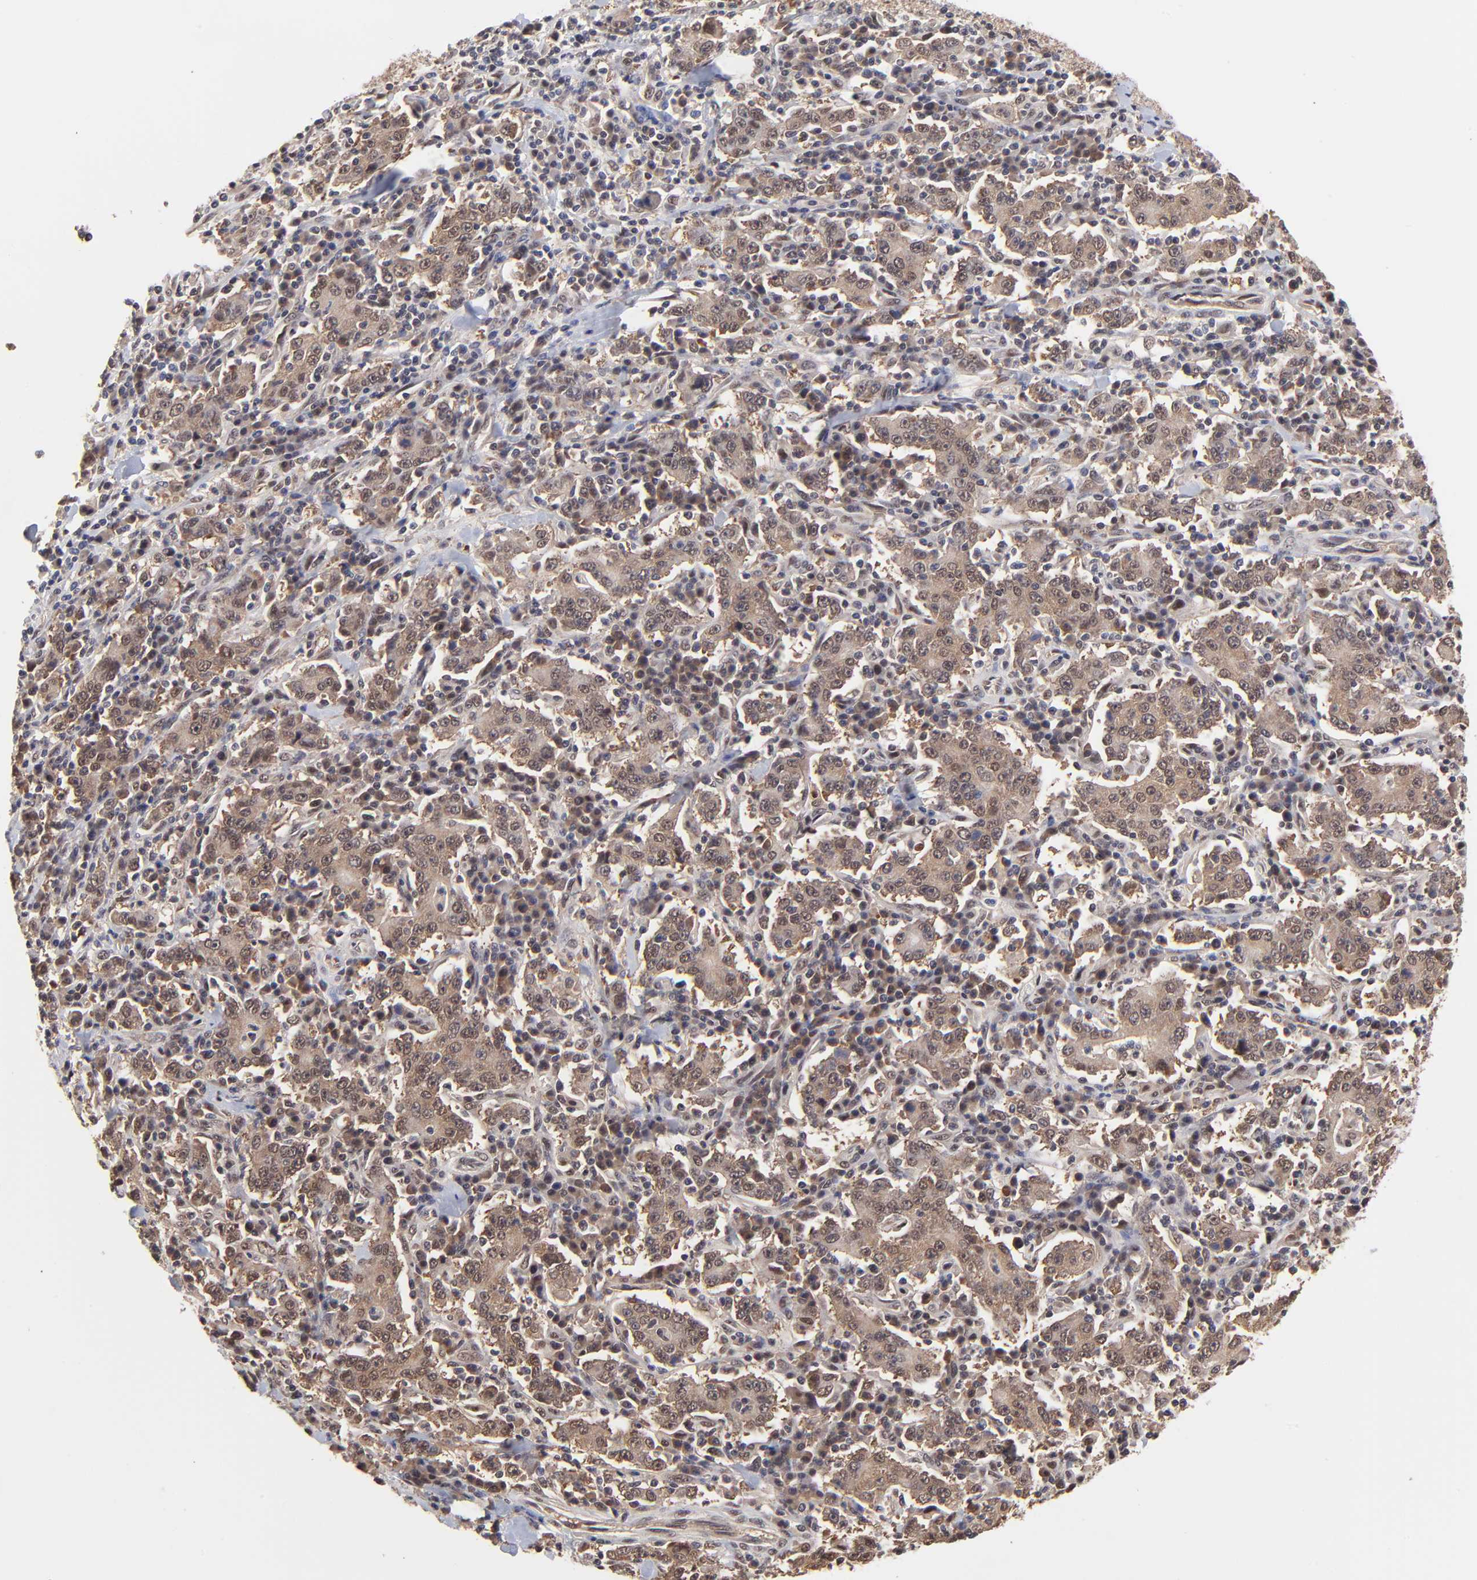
{"staining": {"intensity": "weak", "quantity": "<25%", "location": "nuclear"}, "tissue": "stomach cancer", "cell_type": "Tumor cells", "image_type": "cancer", "snomed": [{"axis": "morphology", "description": "Normal tissue, NOS"}, {"axis": "morphology", "description": "Adenocarcinoma, NOS"}, {"axis": "topography", "description": "Stomach, upper"}, {"axis": "topography", "description": "Stomach"}], "caption": "The immunohistochemistry (IHC) histopathology image has no significant staining in tumor cells of stomach cancer tissue.", "gene": "PSMC4", "patient": {"sex": "male", "age": 59}}